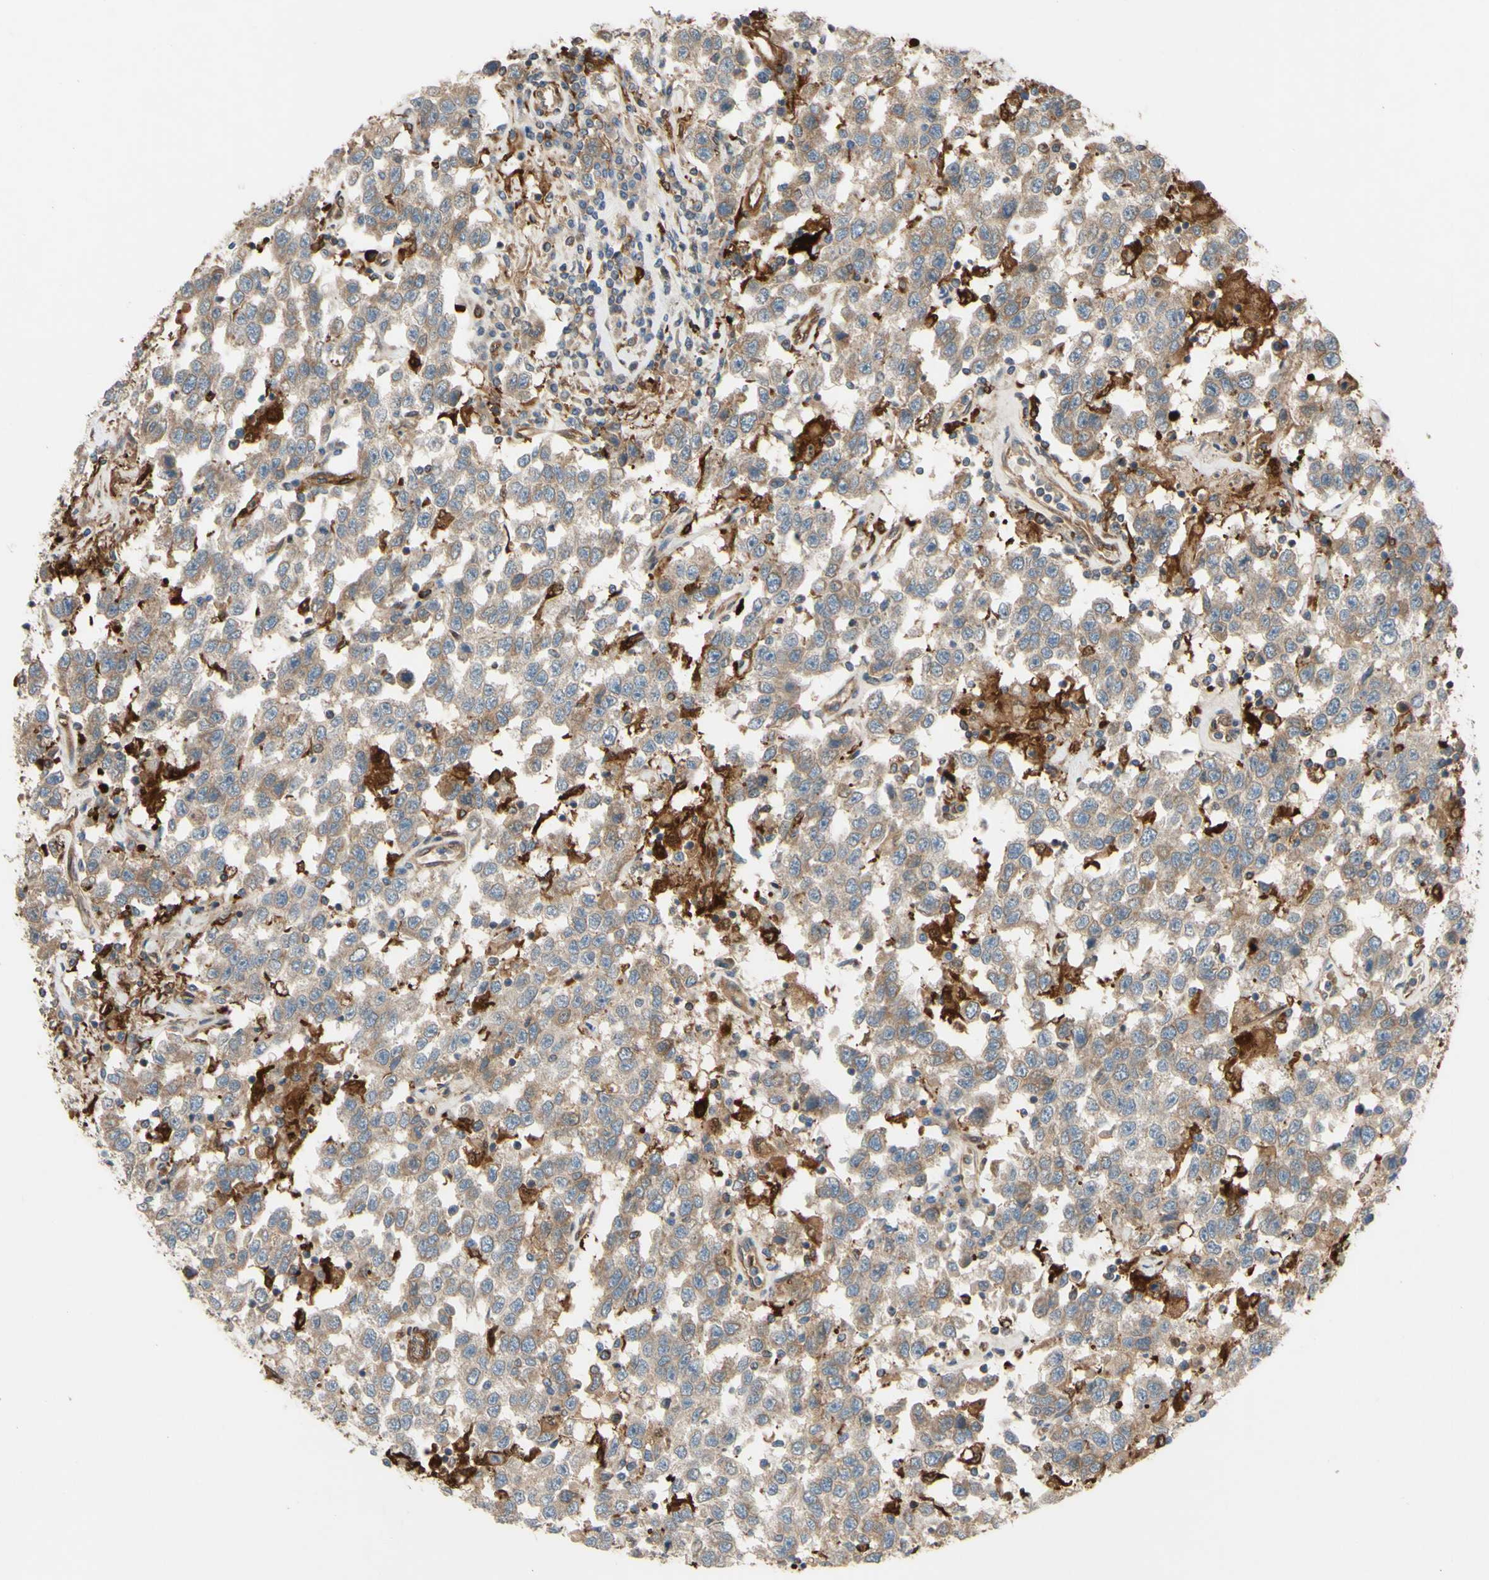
{"staining": {"intensity": "weak", "quantity": ">75%", "location": "cytoplasmic/membranous"}, "tissue": "testis cancer", "cell_type": "Tumor cells", "image_type": "cancer", "snomed": [{"axis": "morphology", "description": "Seminoma, NOS"}, {"axis": "topography", "description": "Testis"}], "caption": "Testis cancer stained with IHC shows weak cytoplasmic/membranous expression in about >75% of tumor cells.", "gene": "SPTLC1", "patient": {"sex": "male", "age": 41}}